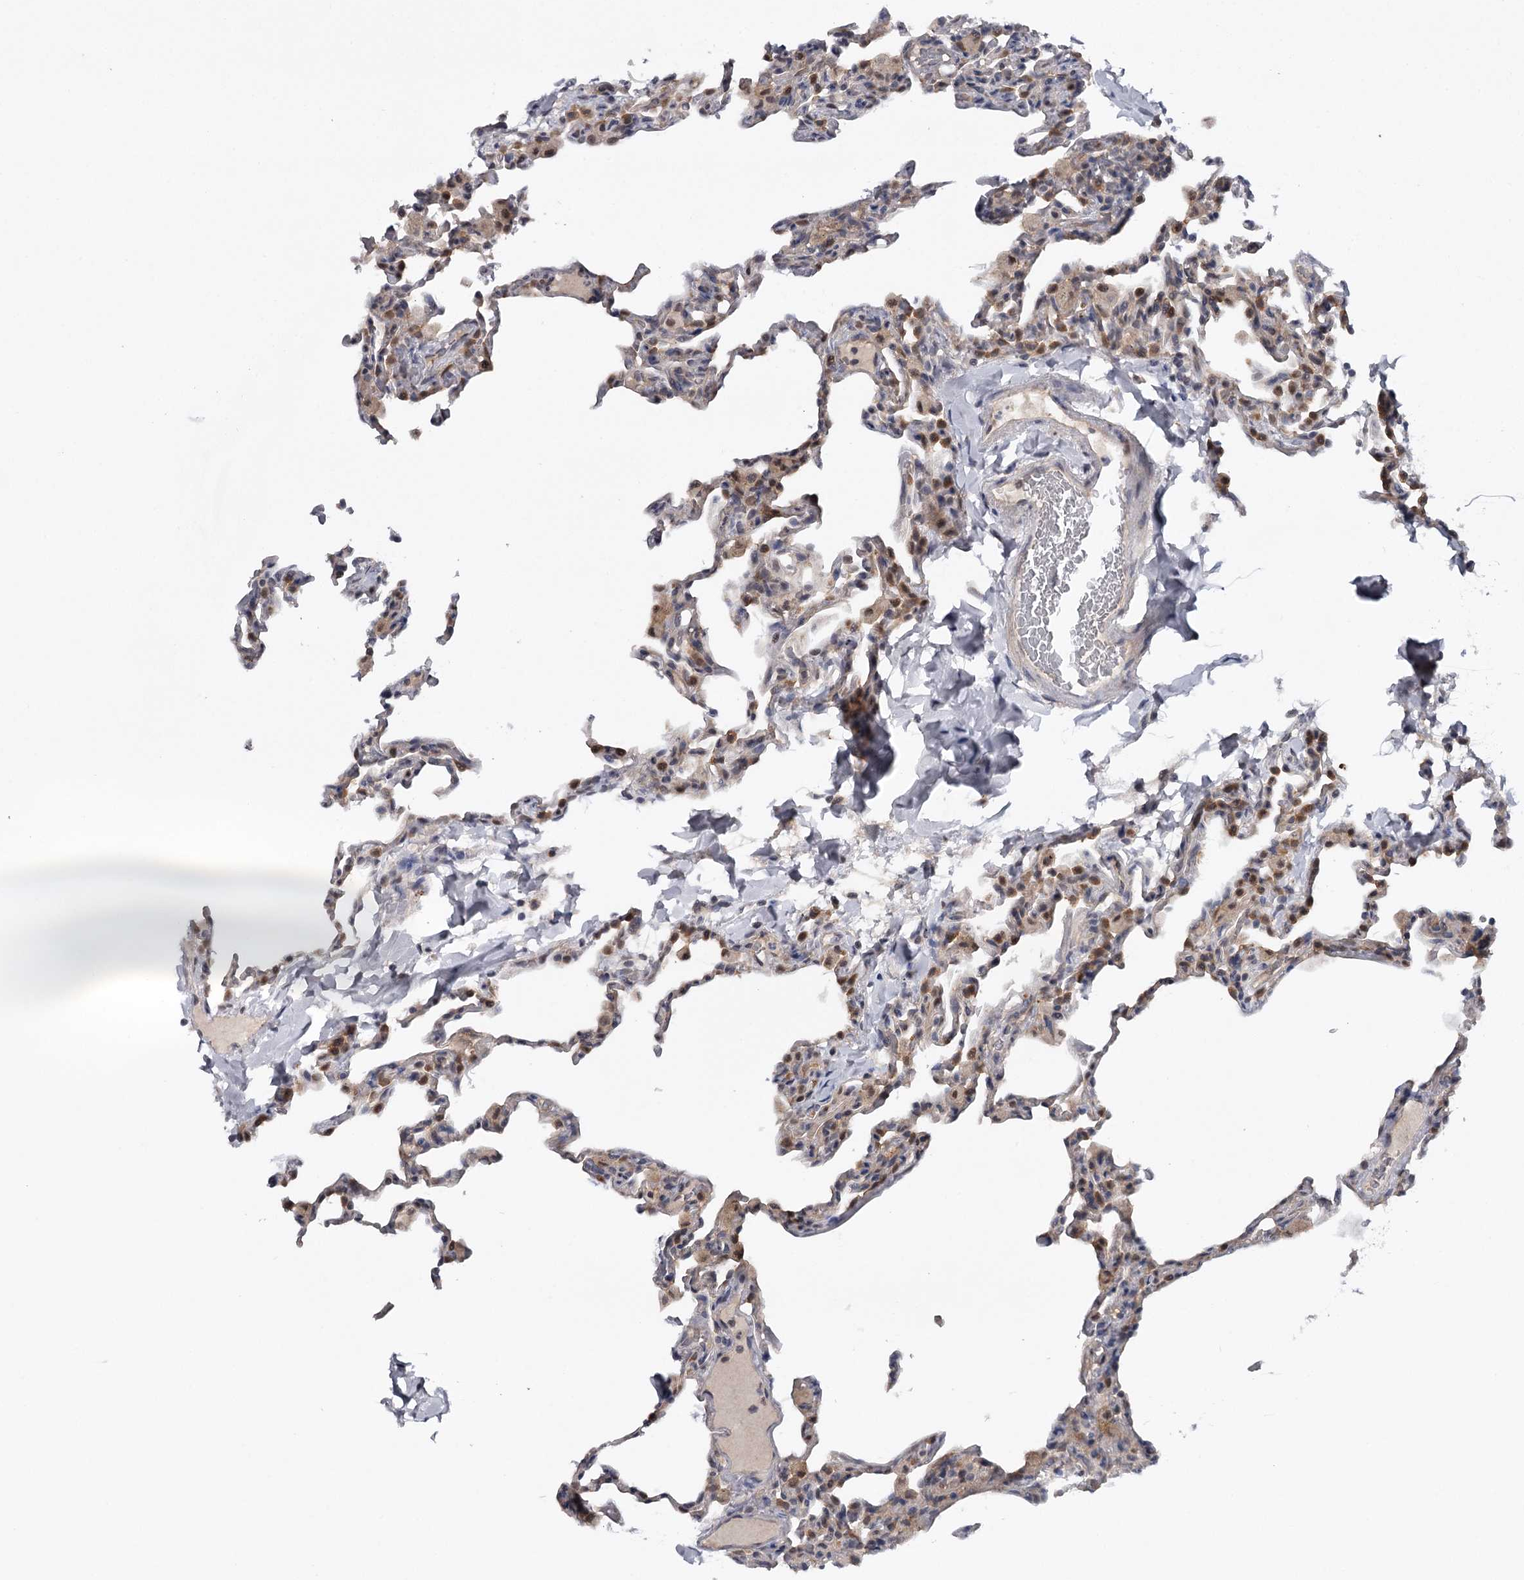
{"staining": {"intensity": "moderate", "quantity": "25%-75%", "location": "nuclear"}, "tissue": "lung", "cell_type": "Alveolar cells", "image_type": "normal", "snomed": [{"axis": "morphology", "description": "Normal tissue, NOS"}, {"axis": "topography", "description": "Lung"}], "caption": "This image shows IHC staining of normal human lung, with medium moderate nuclear staining in approximately 25%-75% of alveolar cells.", "gene": "GTSF1", "patient": {"sex": "male", "age": 20}}